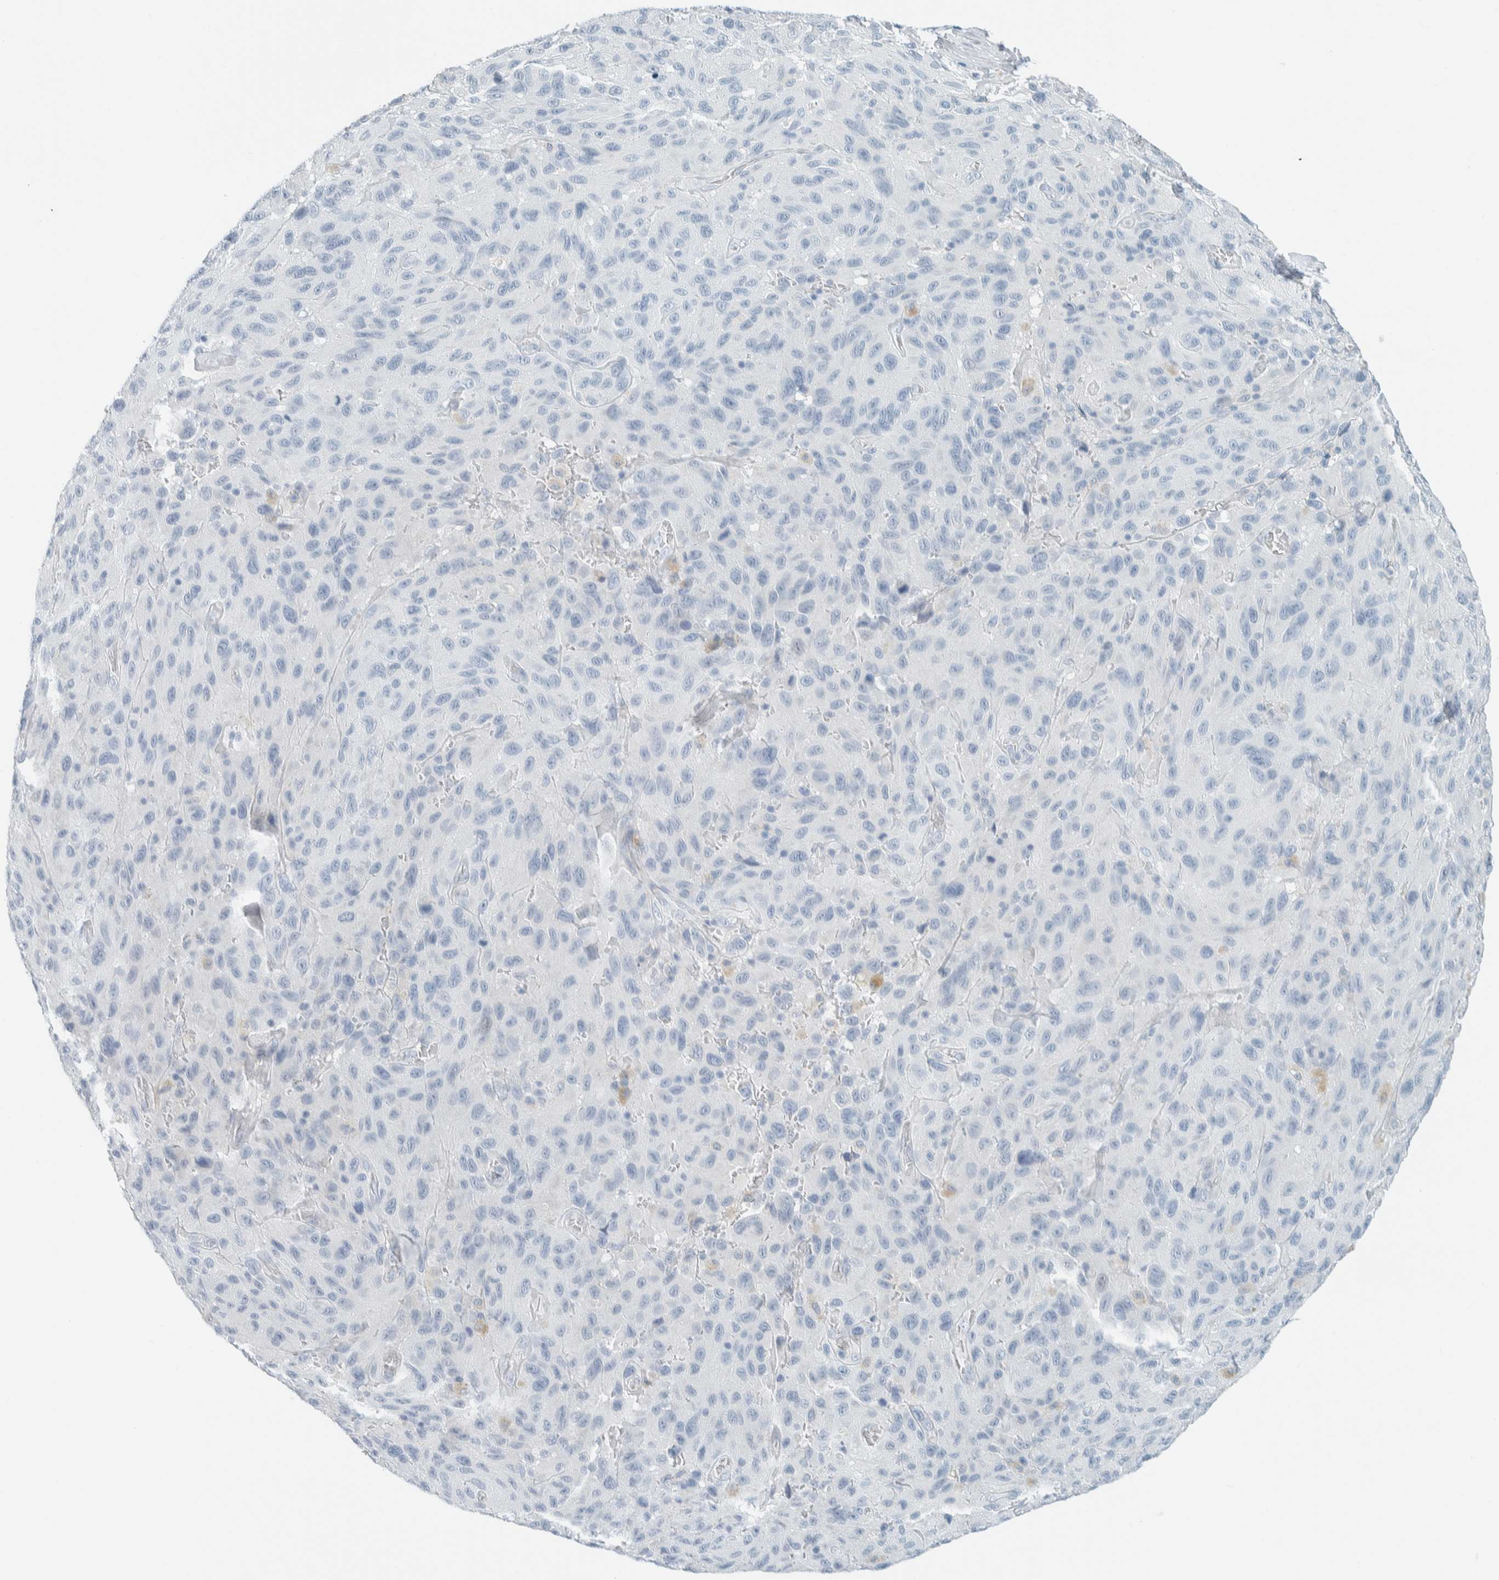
{"staining": {"intensity": "negative", "quantity": "none", "location": "none"}, "tissue": "melanoma", "cell_type": "Tumor cells", "image_type": "cancer", "snomed": [{"axis": "morphology", "description": "Malignant melanoma, NOS"}, {"axis": "topography", "description": "Skin"}], "caption": "High magnification brightfield microscopy of malignant melanoma stained with DAB (3,3'-diaminobenzidine) (brown) and counterstained with hematoxylin (blue): tumor cells show no significant positivity. (Stains: DAB IHC with hematoxylin counter stain, Microscopy: brightfield microscopy at high magnification).", "gene": "ARHGAP27", "patient": {"sex": "male", "age": 66}}